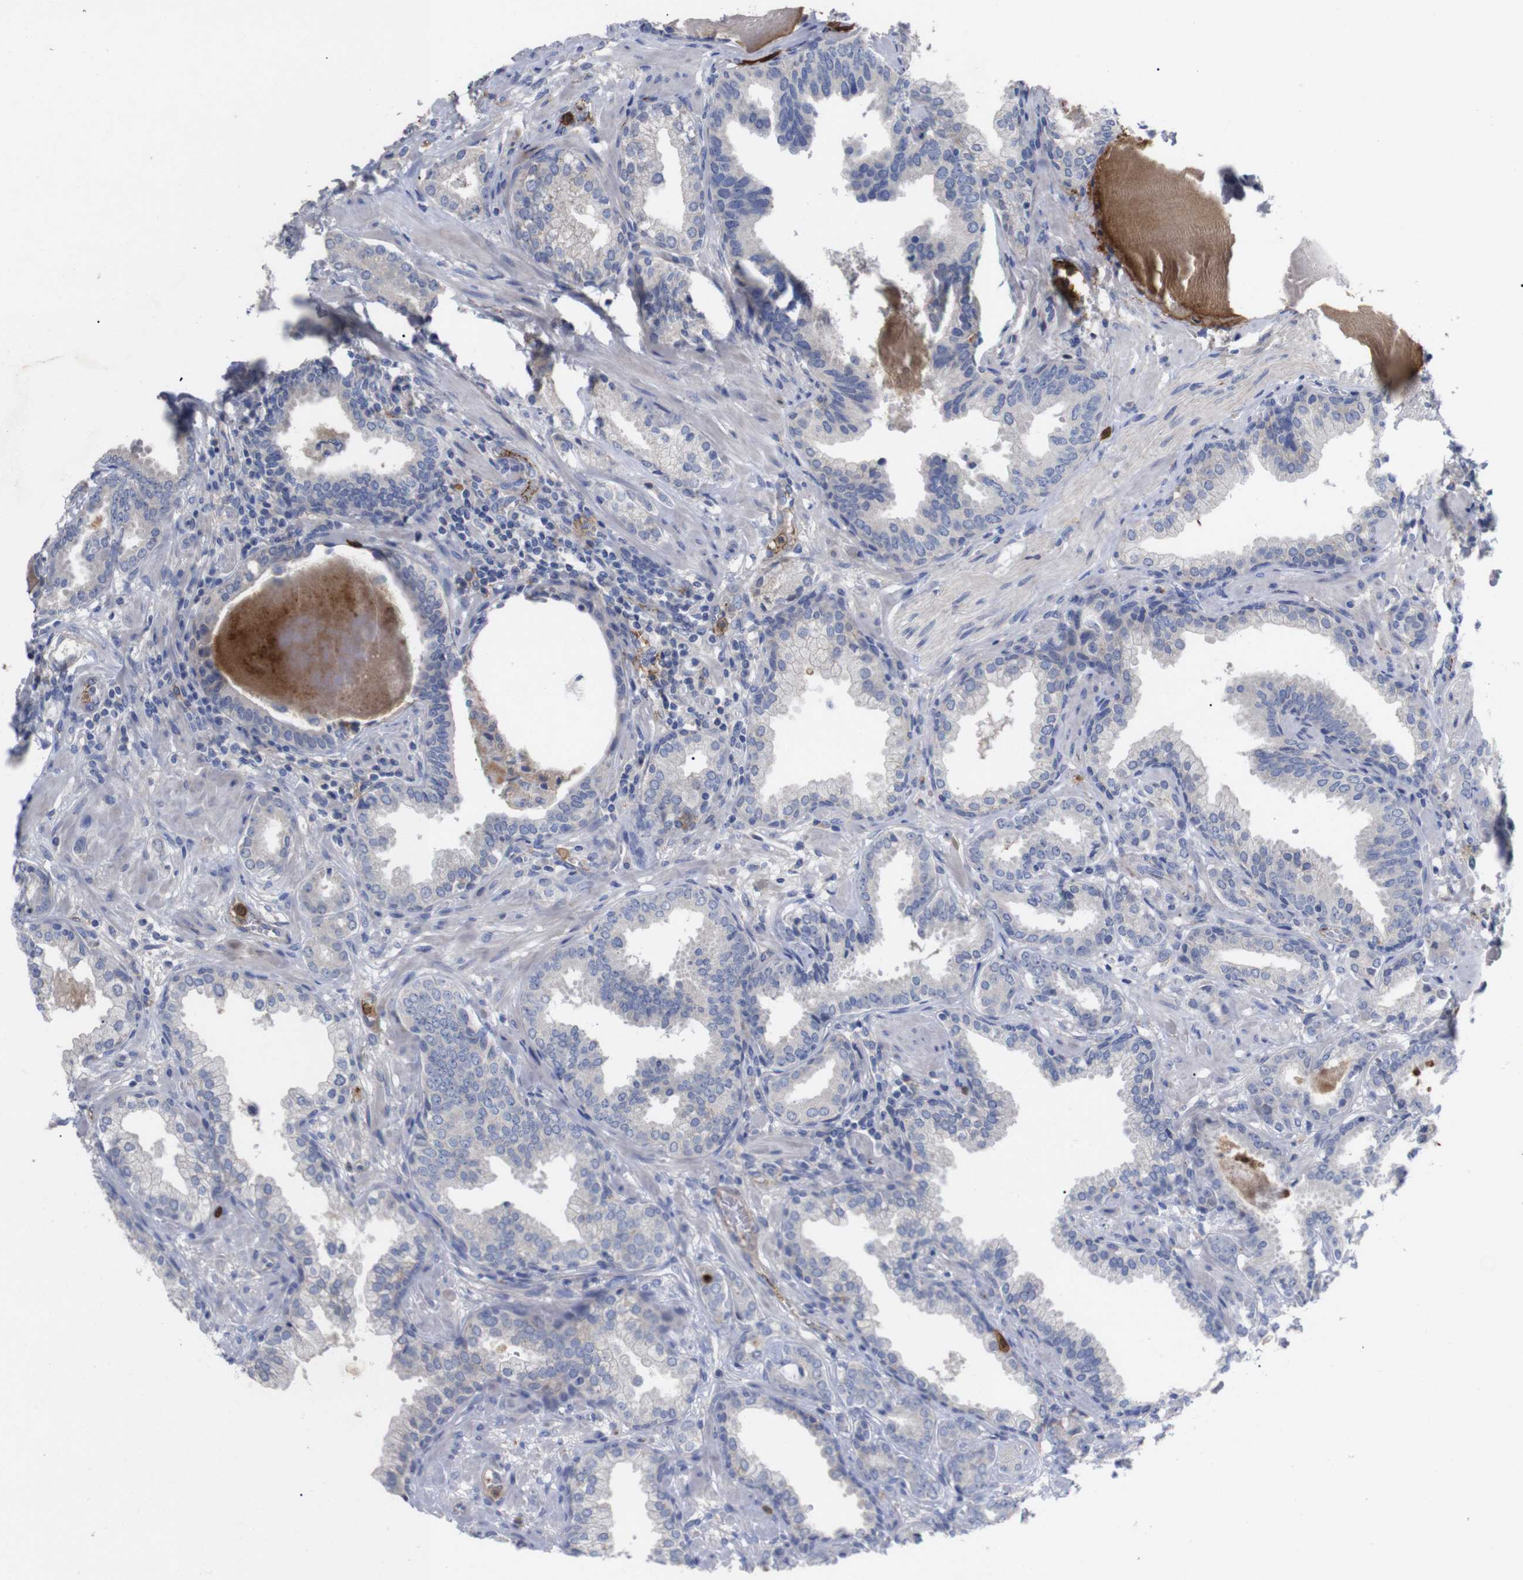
{"staining": {"intensity": "negative", "quantity": "none", "location": "none"}, "tissue": "prostate cancer", "cell_type": "Tumor cells", "image_type": "cancer", "snomed": [{"axis": "morphology", "description": "Adenocarcinoma, Low grade"}, {"axis": "topography", "description": "Prostate"}], "caption": "Protein analysis of prostate low-grade adenocarcinoma displays no significant positivity in tumor cells.", "gene": "C5AR1", "patient": {"sex": "male", "age": 53}}